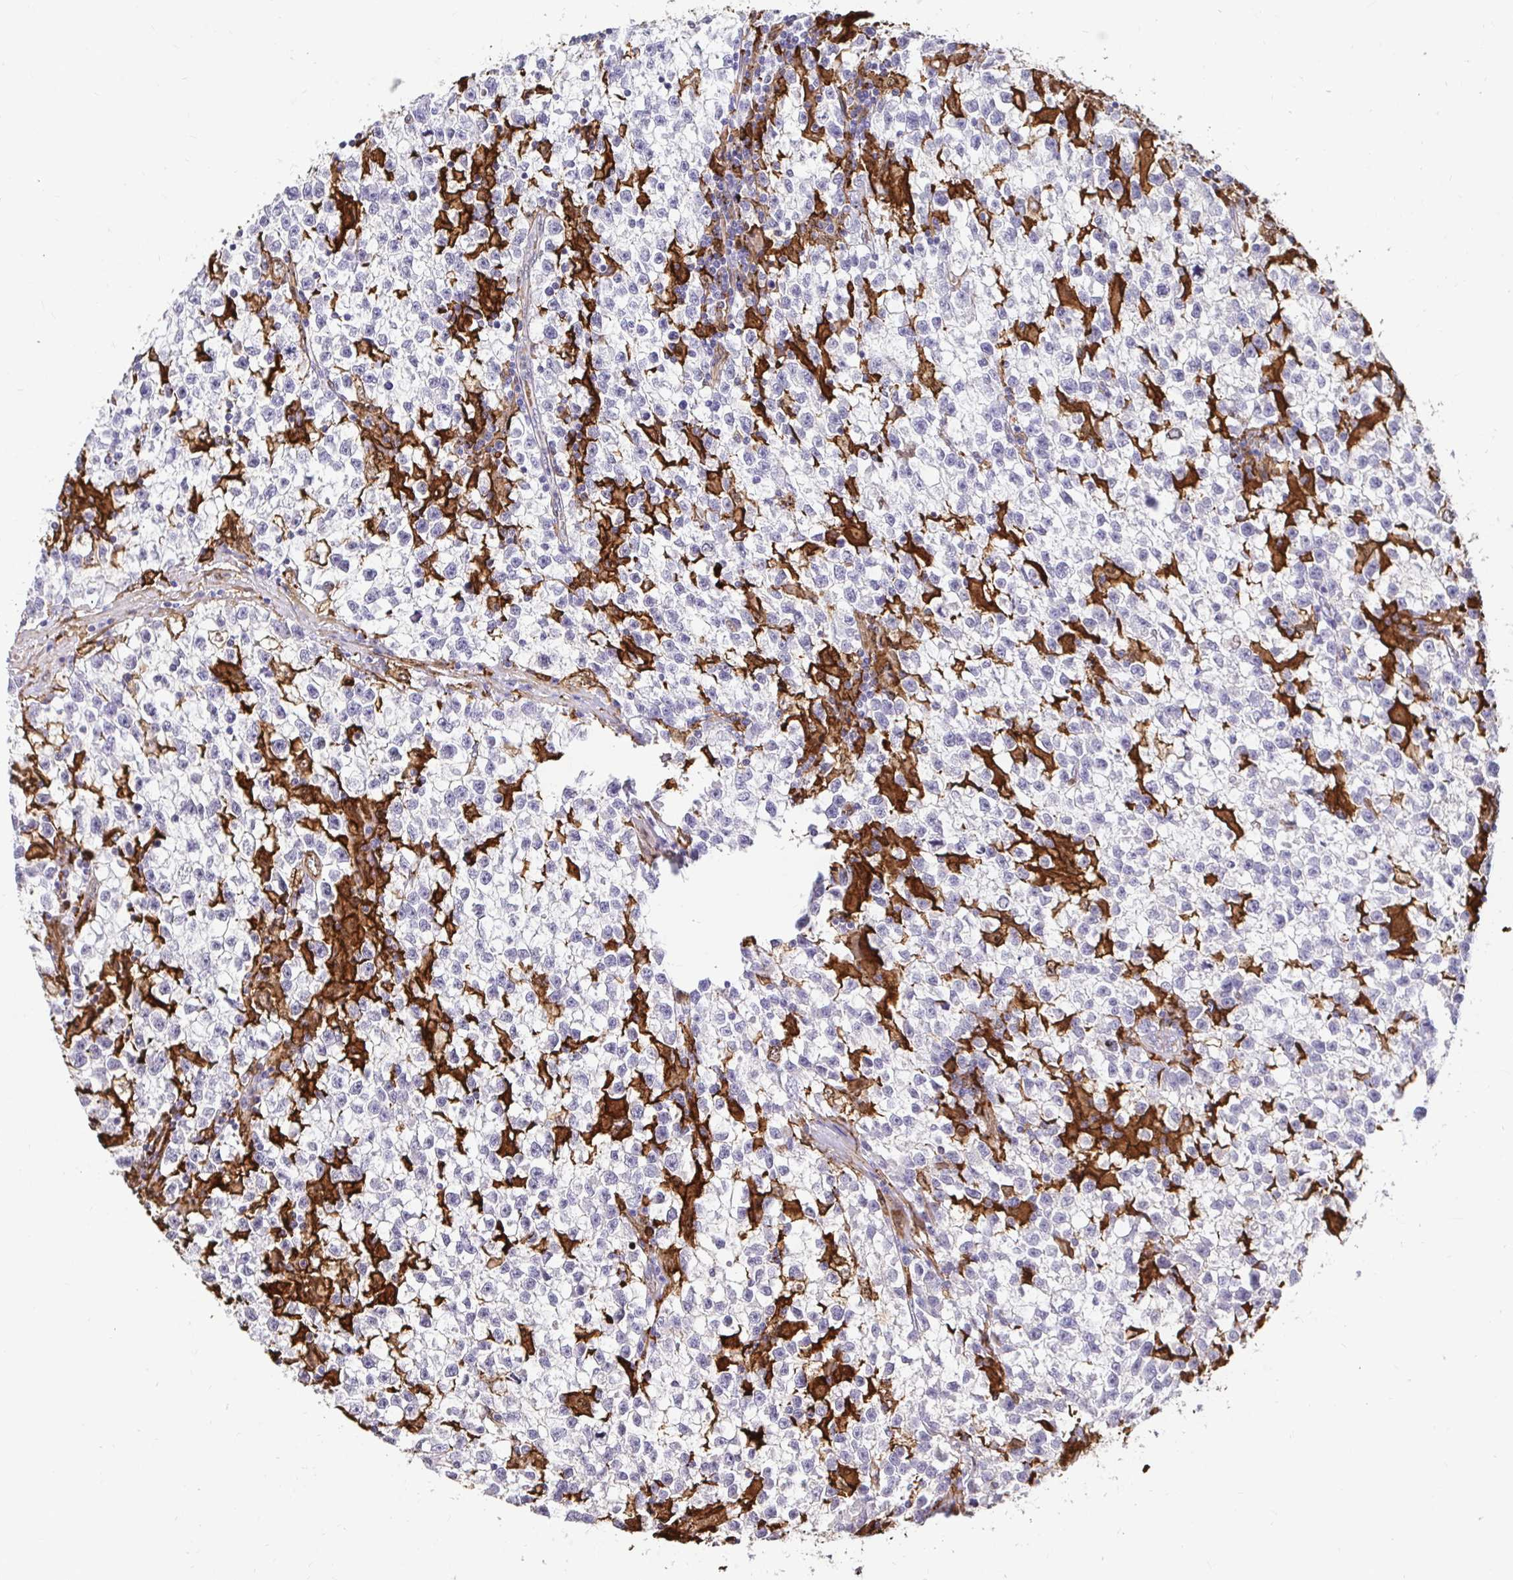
{"staining": {"intensity": "negative", "quantity": "none", "location": "none"}, "tissue": "testis cancer", "cell_type": "Tumor cells", "image_type": "cancer", "snomed": [{"axis": "morphology", "description": "Seminoma, NOS"}, {"axis": "topography", "description": "Testis"}], "caption": "IHC histopathology image of neoplastic tissue: human seminoma (testis) stained with DAB (3,3'-diaminobenzidine) exhibits no significant protein expression in tumor cells. Brightfield microscopy of immunohistochemistry stained with DAB (3,3'-diaminobenzidine) (brown) and hematoxylin (blue), captured at high magnification.", "gene": "GSN", "patient": {"sex": "male", "age": 31}}